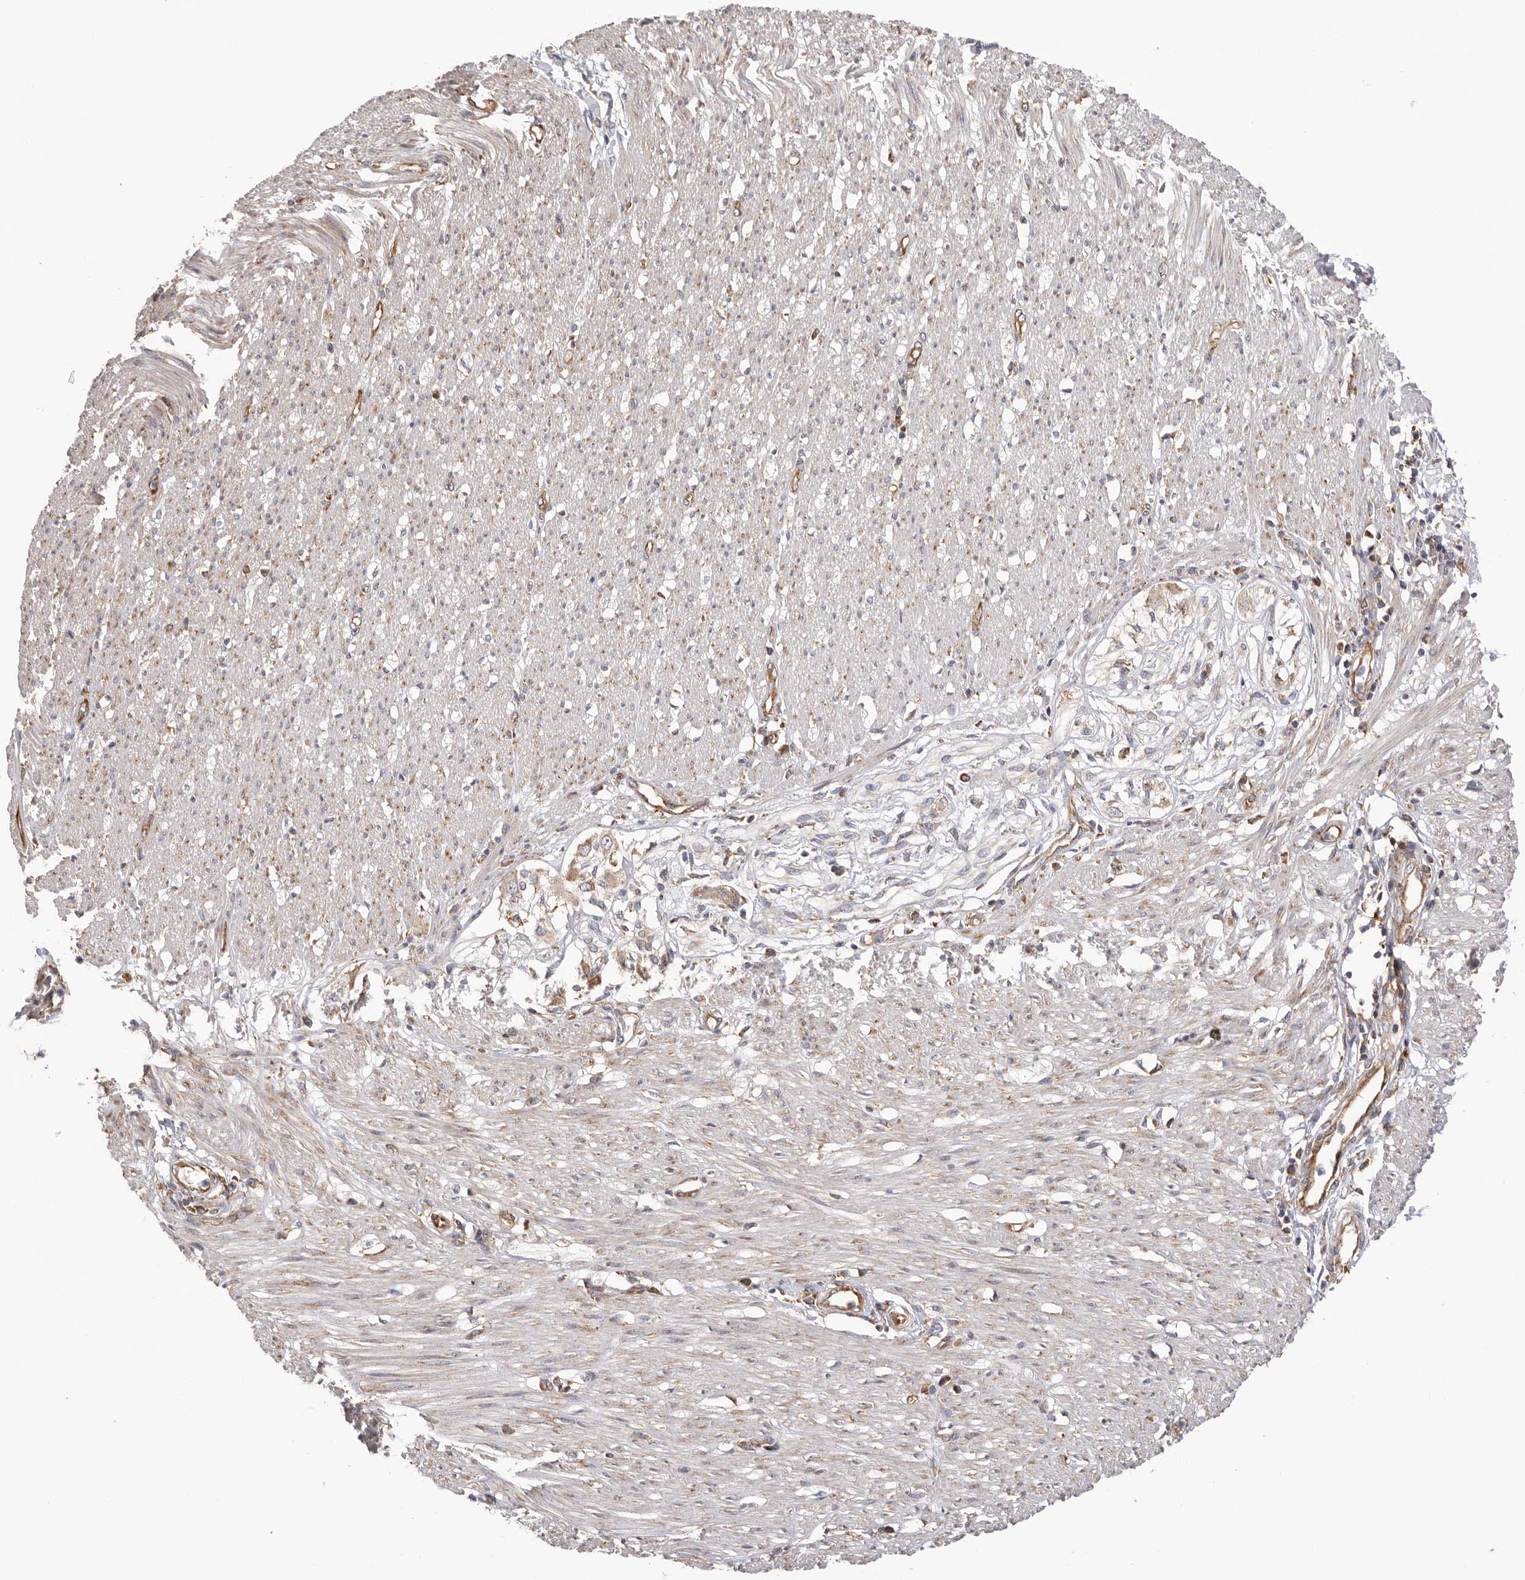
{"staining": {"intensity": "moderate", "quantity": "25%-75%", "location": "cytoplasmic/membranous"}, "tissue": "smooth muscle", "cell_type": "Smooth muscle cells", "image_type": "normal", "snomed": [{"axis": "morphology", "description": "Normal tissue, NOS"}, {"axis": "morphology", "description": "Adenocarcinoma, NOS"}, {"axis": "topography", "description": "Colon"}, {"axis": "topography", "description": "Peripheral nerve tissue"}], "caption": "A brown stain labels moderate cytoplasmic/membranous staining of a protein in smooth muscle cells of benign human smooth muscle. (DAB (3,3'-diaminobenzidine) IHC, brown staining for protein, blue staining for nuclei).", "gene": "SERBP1", "patient": {"sex": "male", "age": 14}}